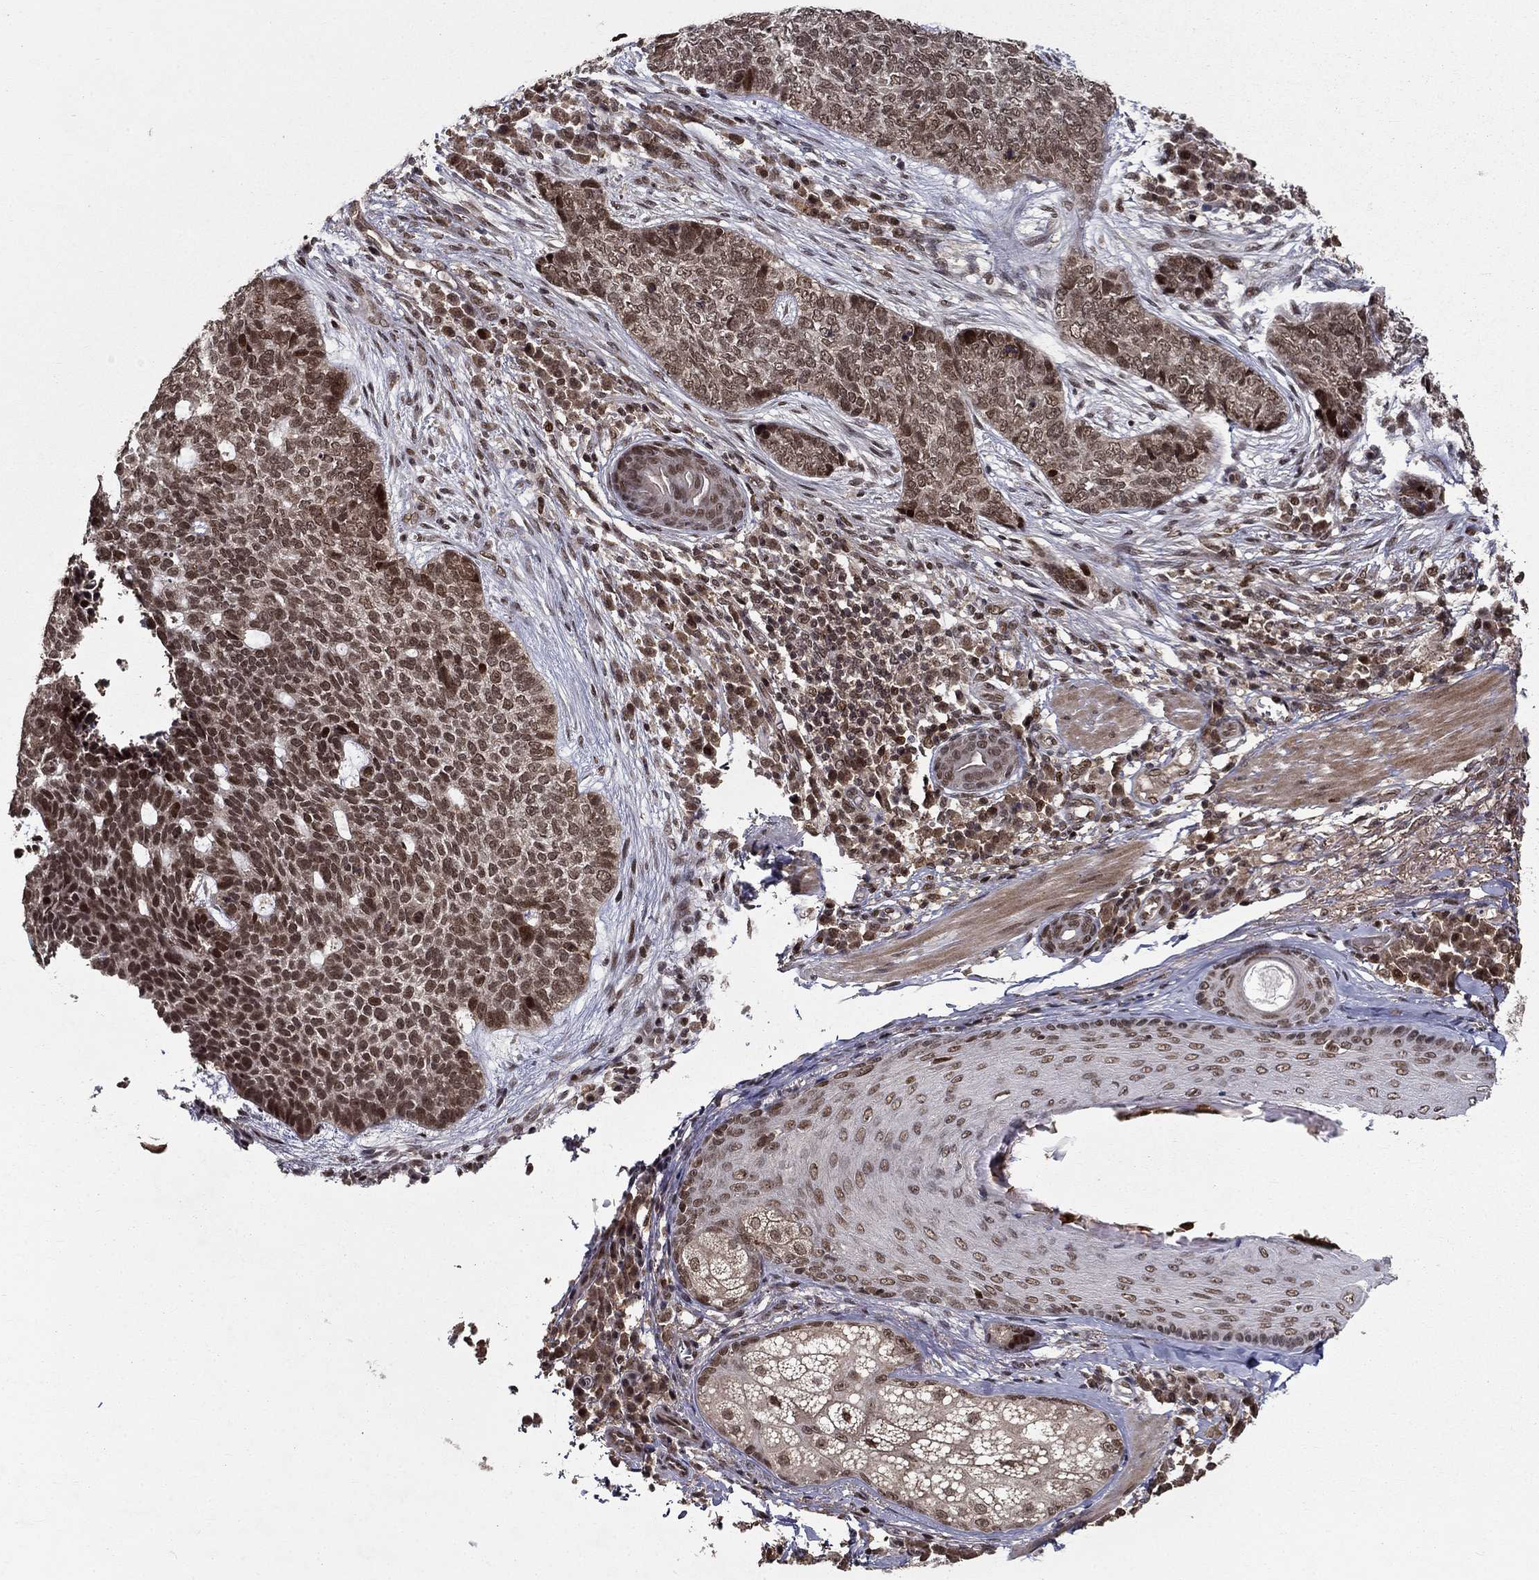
{"staining": {"intensity": "moderate", "quantity": ">75%", "location": "nuclear"}, "tissue": "skin cancer", "cell_type": "Tumor cells", "image_type": "cancer", "snomed": [{"axis": "morphology", "description": "Basal cell carcinoma"}, {"axis": "topography", "description": "Skin"}], "caption": "Immunohistochemistry (IHC) of human skin cancer (basal cell carcinoma) demonstrates medium levels of moderate nuclear positivity in approximately >75% of tumor cells.", "gene": "CDCA7L", "patient": {"sex": "female", "age": 69}}